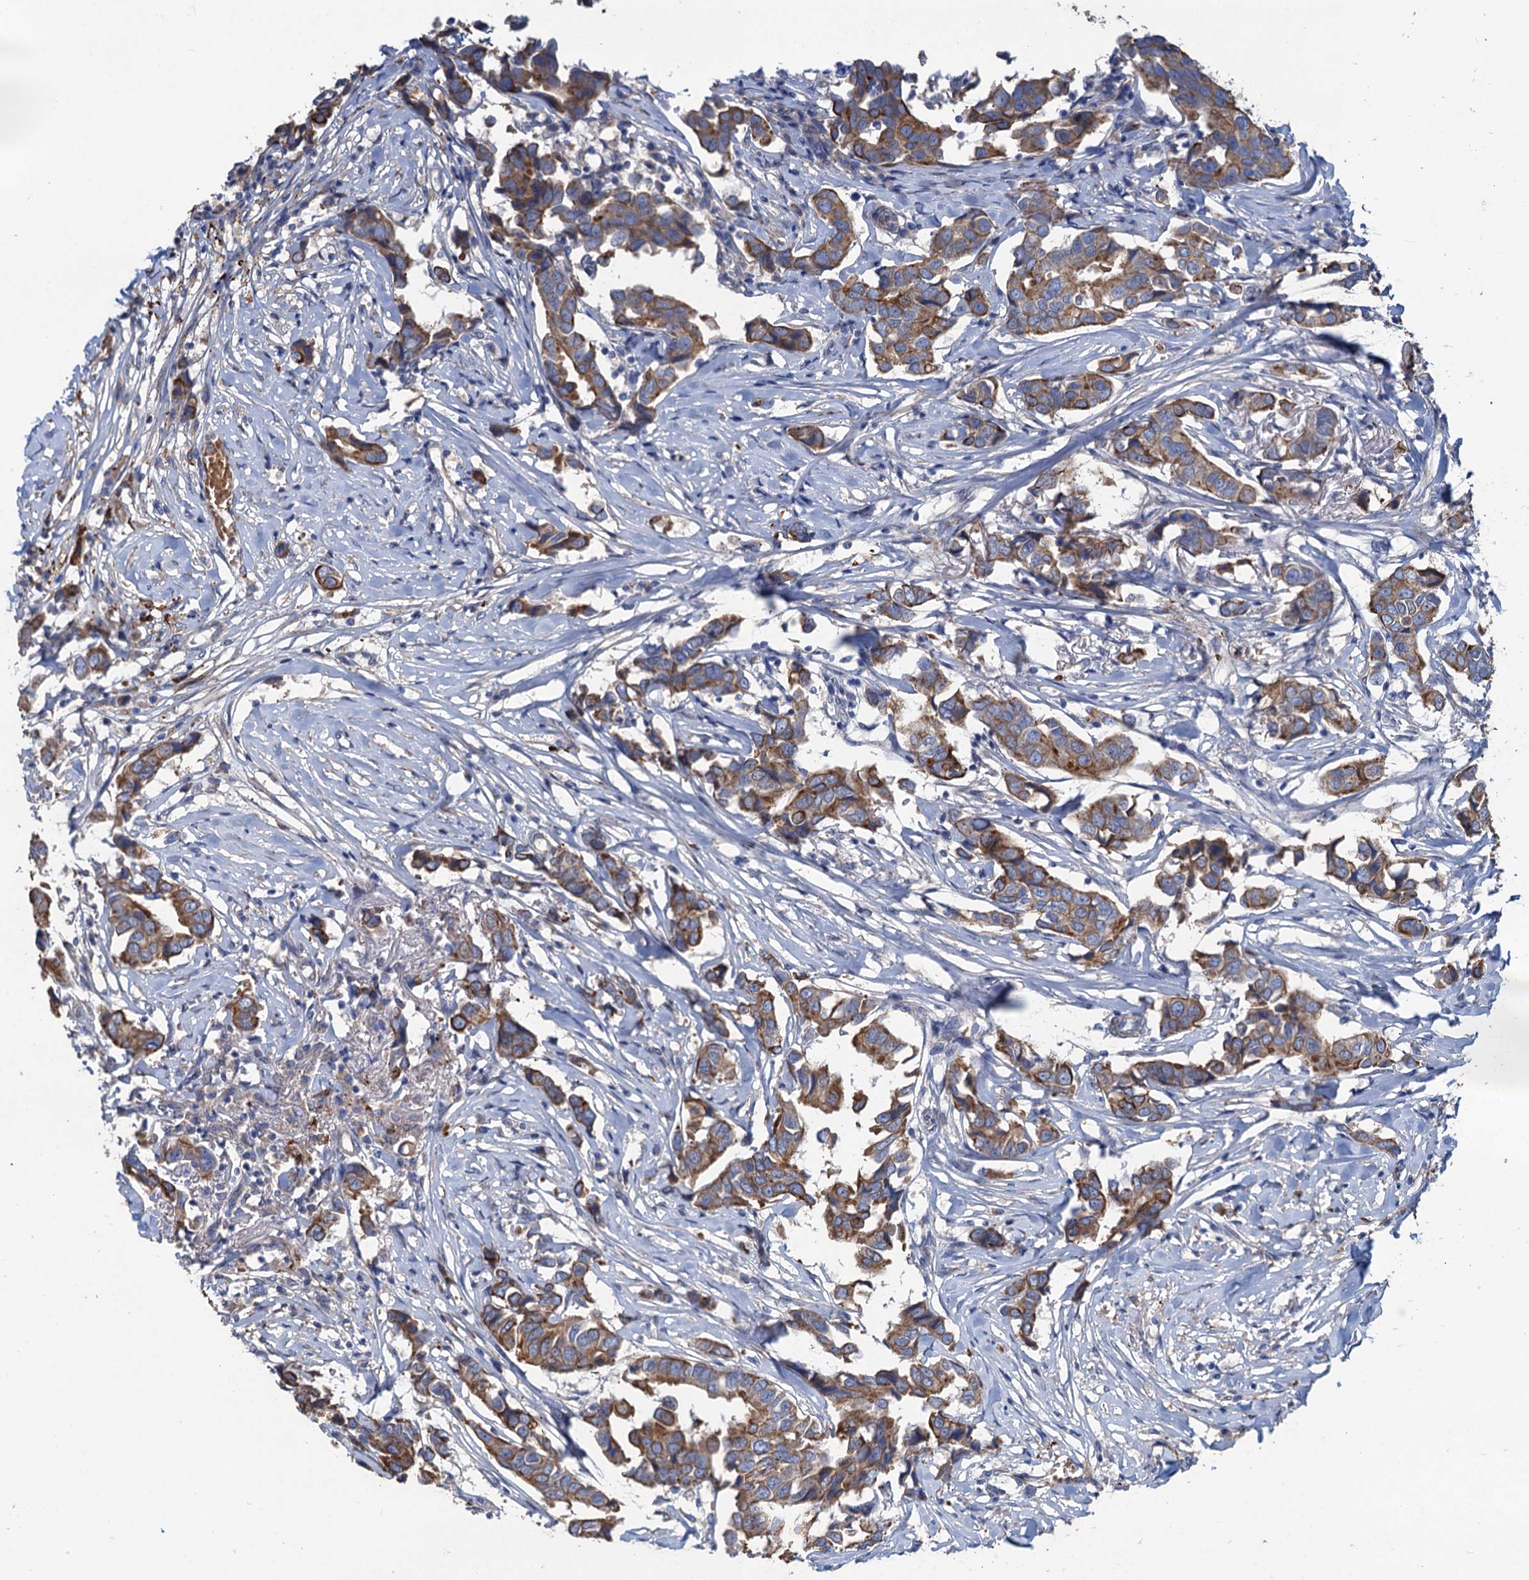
{"staining": {"intensity": "moderate", "quantity": ">75%", "location": "cytoplasmic/membranous"}, "tissue": "breast cancer", "cell_type": "Tumor cells", "image_type": "cancer", "snomed": [{"axis": "morphology", "description": "Duct carcinoma"}, {"axis": "topography", "description": "Breast"}], "caption": "DAB (3,3'-diaminobenzidine) immunohistochemical staining of human invasive ductal carcinoma (breast) displays moderate cytoplasmic/membranous protein expression in about >75% of tumor cells.", "gene": "SMCO3", "patient": {"sex": "female", "age": 80}}